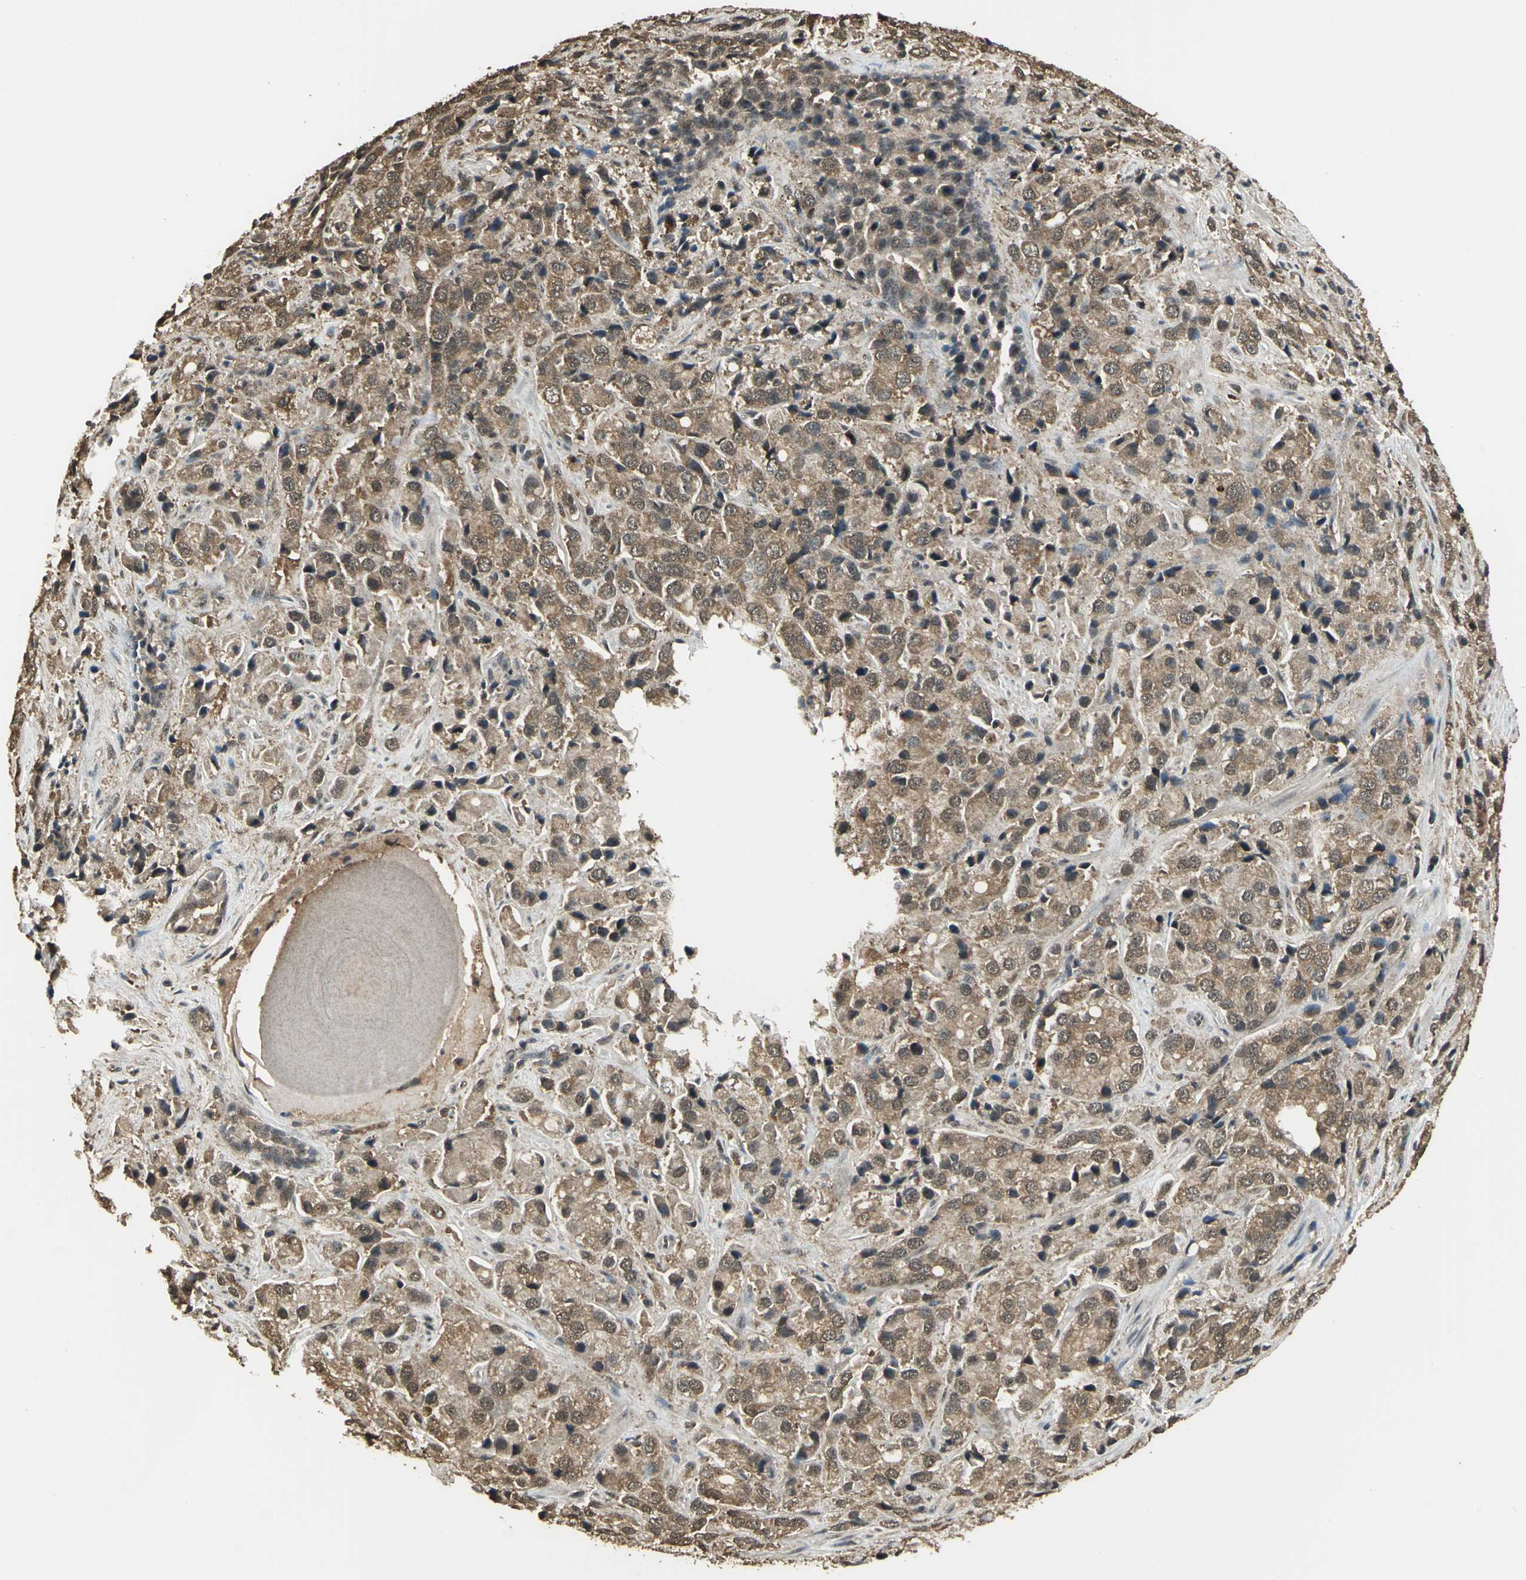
{"staining": {"intensity": "moderate", "quantity": ">75%", "location": "cytoplasmic/membranous"}, "tissue": "prostate cancer", "cell_type": "Tumor cells", "image_type": "cancer", "snomed": [{"axis": "morphology", "description": "Adenocarcinoma, Medium grade"}, {"axis": "topography", "description": "Prostate"}], "caption": "Protein analysis of prostate medium-grade adenocarcinoma tissue shows moderate cytoplasmic/membranous staining in approximately >75% of tumor cells.", "gene": "UCHL5", "patient": {"sex": "male", "age": 72}}